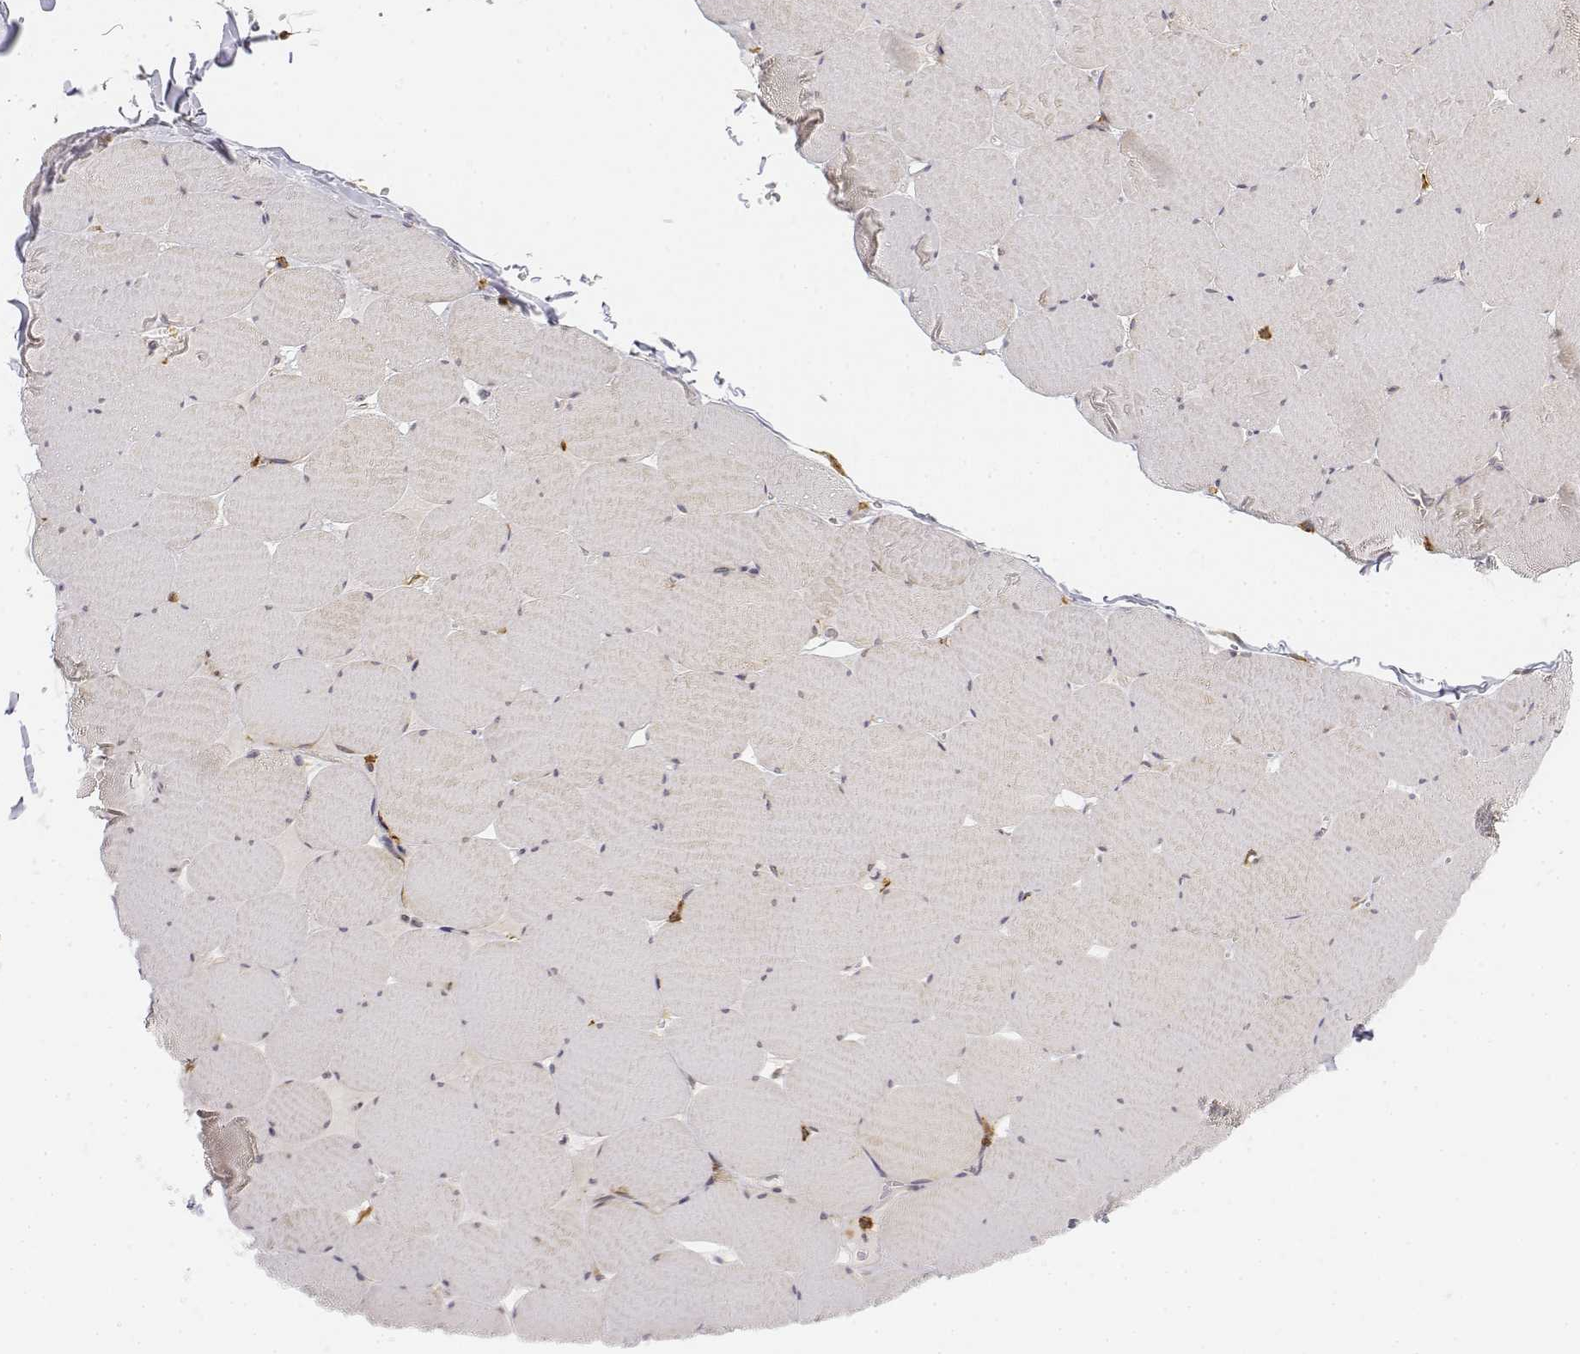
{"staining": {"intensity": "weak", "quantity": "25%-75%", "location": "cytoplasmic/membranous"}, "tissue": "skeletal muscle", "cell_type": "Myocytes", "image_type": "normal", "snomed": [{"axis": "morphology", "description": "Normal tissue, NOS"}, {"axis": "morphology", "description": "Malignant melanoma, Metastatic site"}, {"axis": "topography", "description": "Skeletal muscle"}], "caption": "IHC micrograph of benign human skeletal muscle stained for a protein (brown), which reveals low levels of weak cytoplasmic/membranous staining in approximately 25%-75% of myocytes.", "gene": "CD14", "patient": {"sex": "male", "age": 50}}